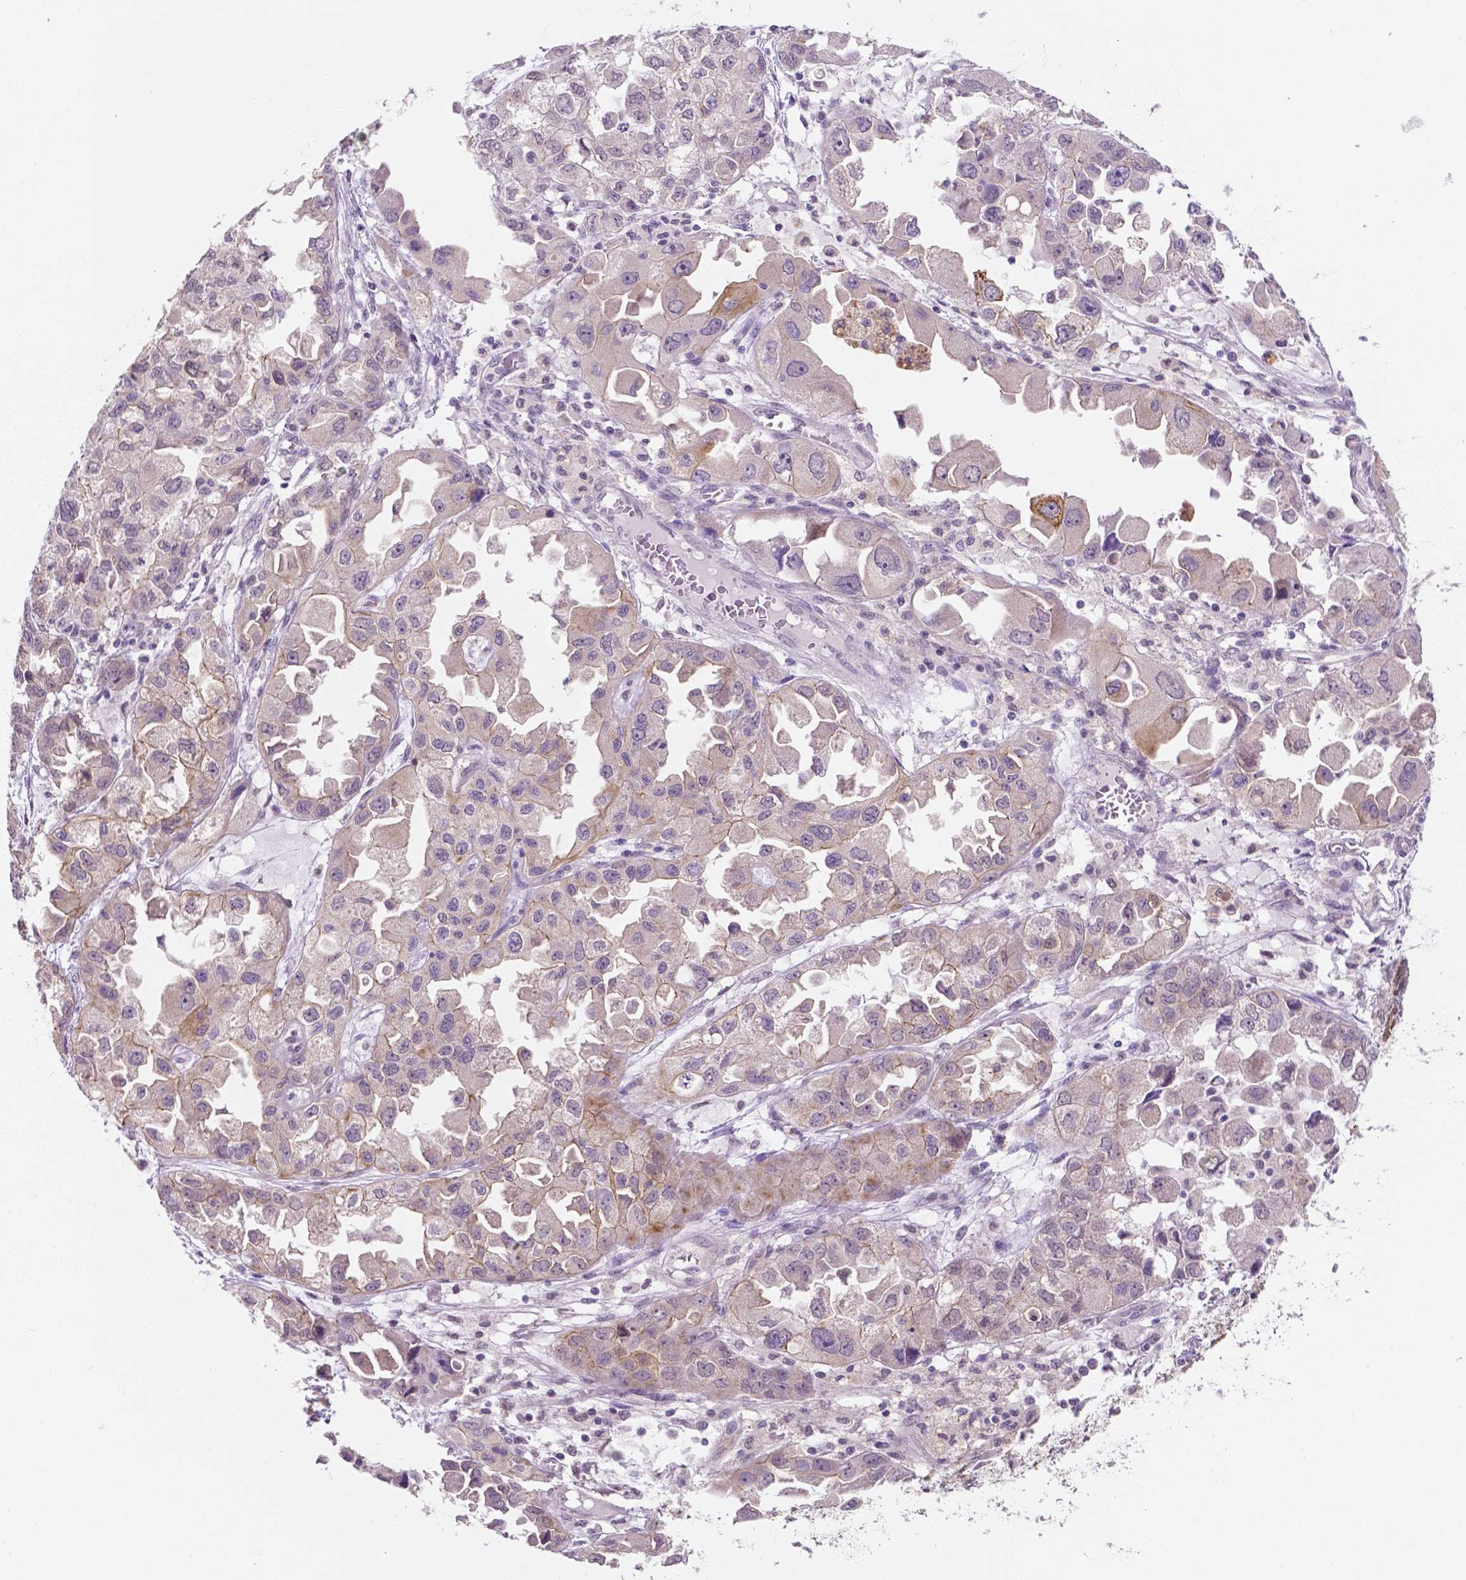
{"staining": {"intensity": "weak", "quantity": "<25%", "location": "cytoplasmic/membranous"}, "tissue": "ovarian cancer", "cell_type": "Tumor cells", "image_type": "cancer", "snomed": [{"axis": "morphology", "description": "Cystadenocarcinoma, serous, NOS"}, {"axis": "topography", "description": "Ovary"}], "caption": "Human serous cystadenocarcinoma (ovarian) stained for a protein using immunohistochemistry displays no positivity in tumor cells.", "gene": "SHLD3", "patient": {"sex": "female", "age": 84}}